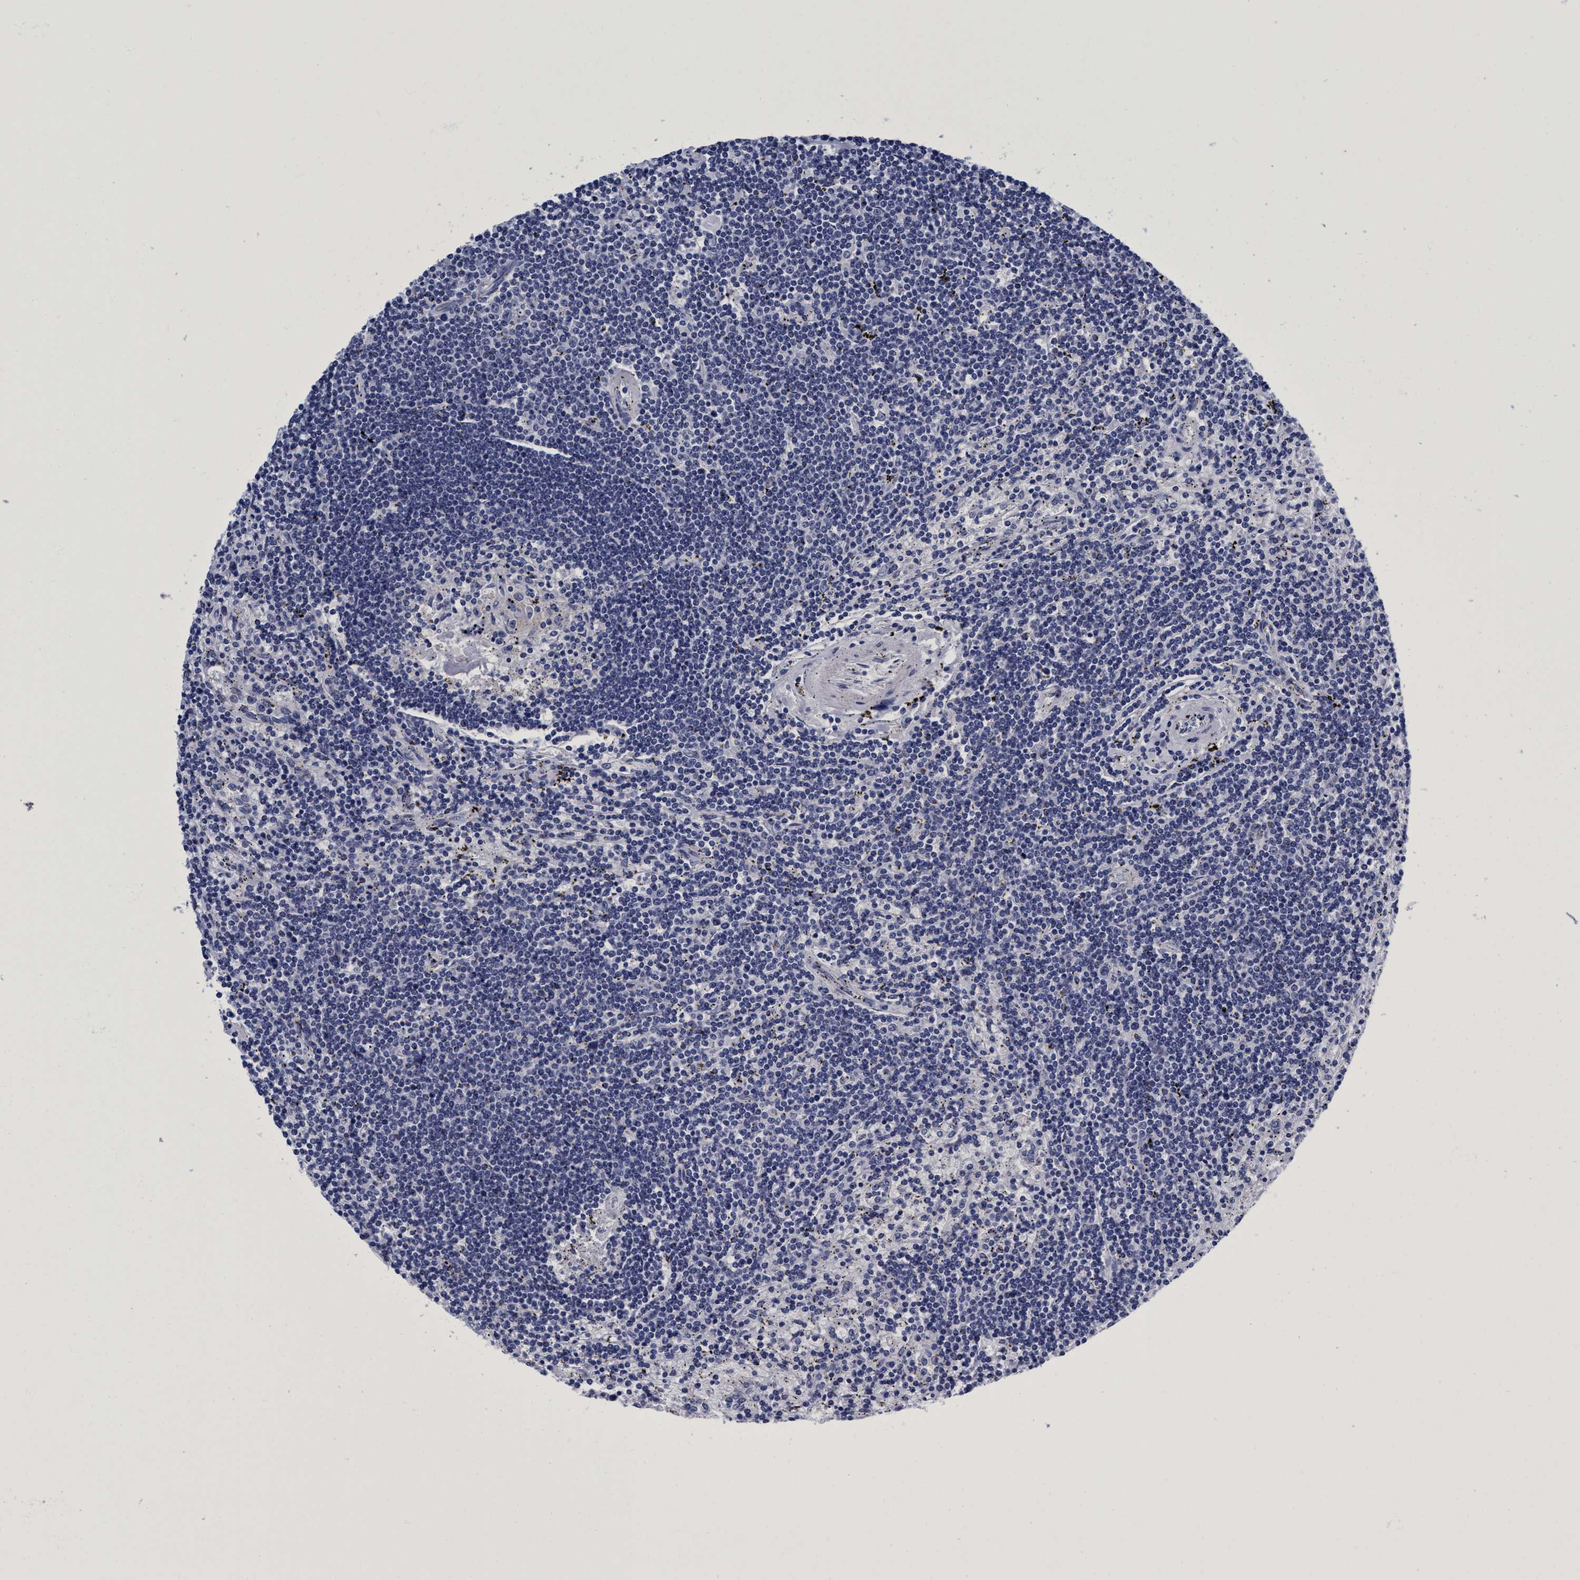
{"staining": {"intensity": "negative", "quantity": "none", "location": "none"}, "tissue": "lymphoma", "cell_type": "Tumor cells", "image_type": "cancer", "snomed": [{"axis": "morphology", "description": "Malignant lymphoma, non-Hodgkin's type, Low grade"}, {"axis": "topography", "description": "Spleen"}], "caption": "Tumor cells are negative for brown protein staining in lymphoma. (Stains: DAB (3,3'-diaminobenzidine) immunohistochemistry with hematoxylin counter stain, Microscopy: brightfield microscopy at high magnification).", "gene": "PLPPR1", "patient": {"sex": "male", "age": 76}}